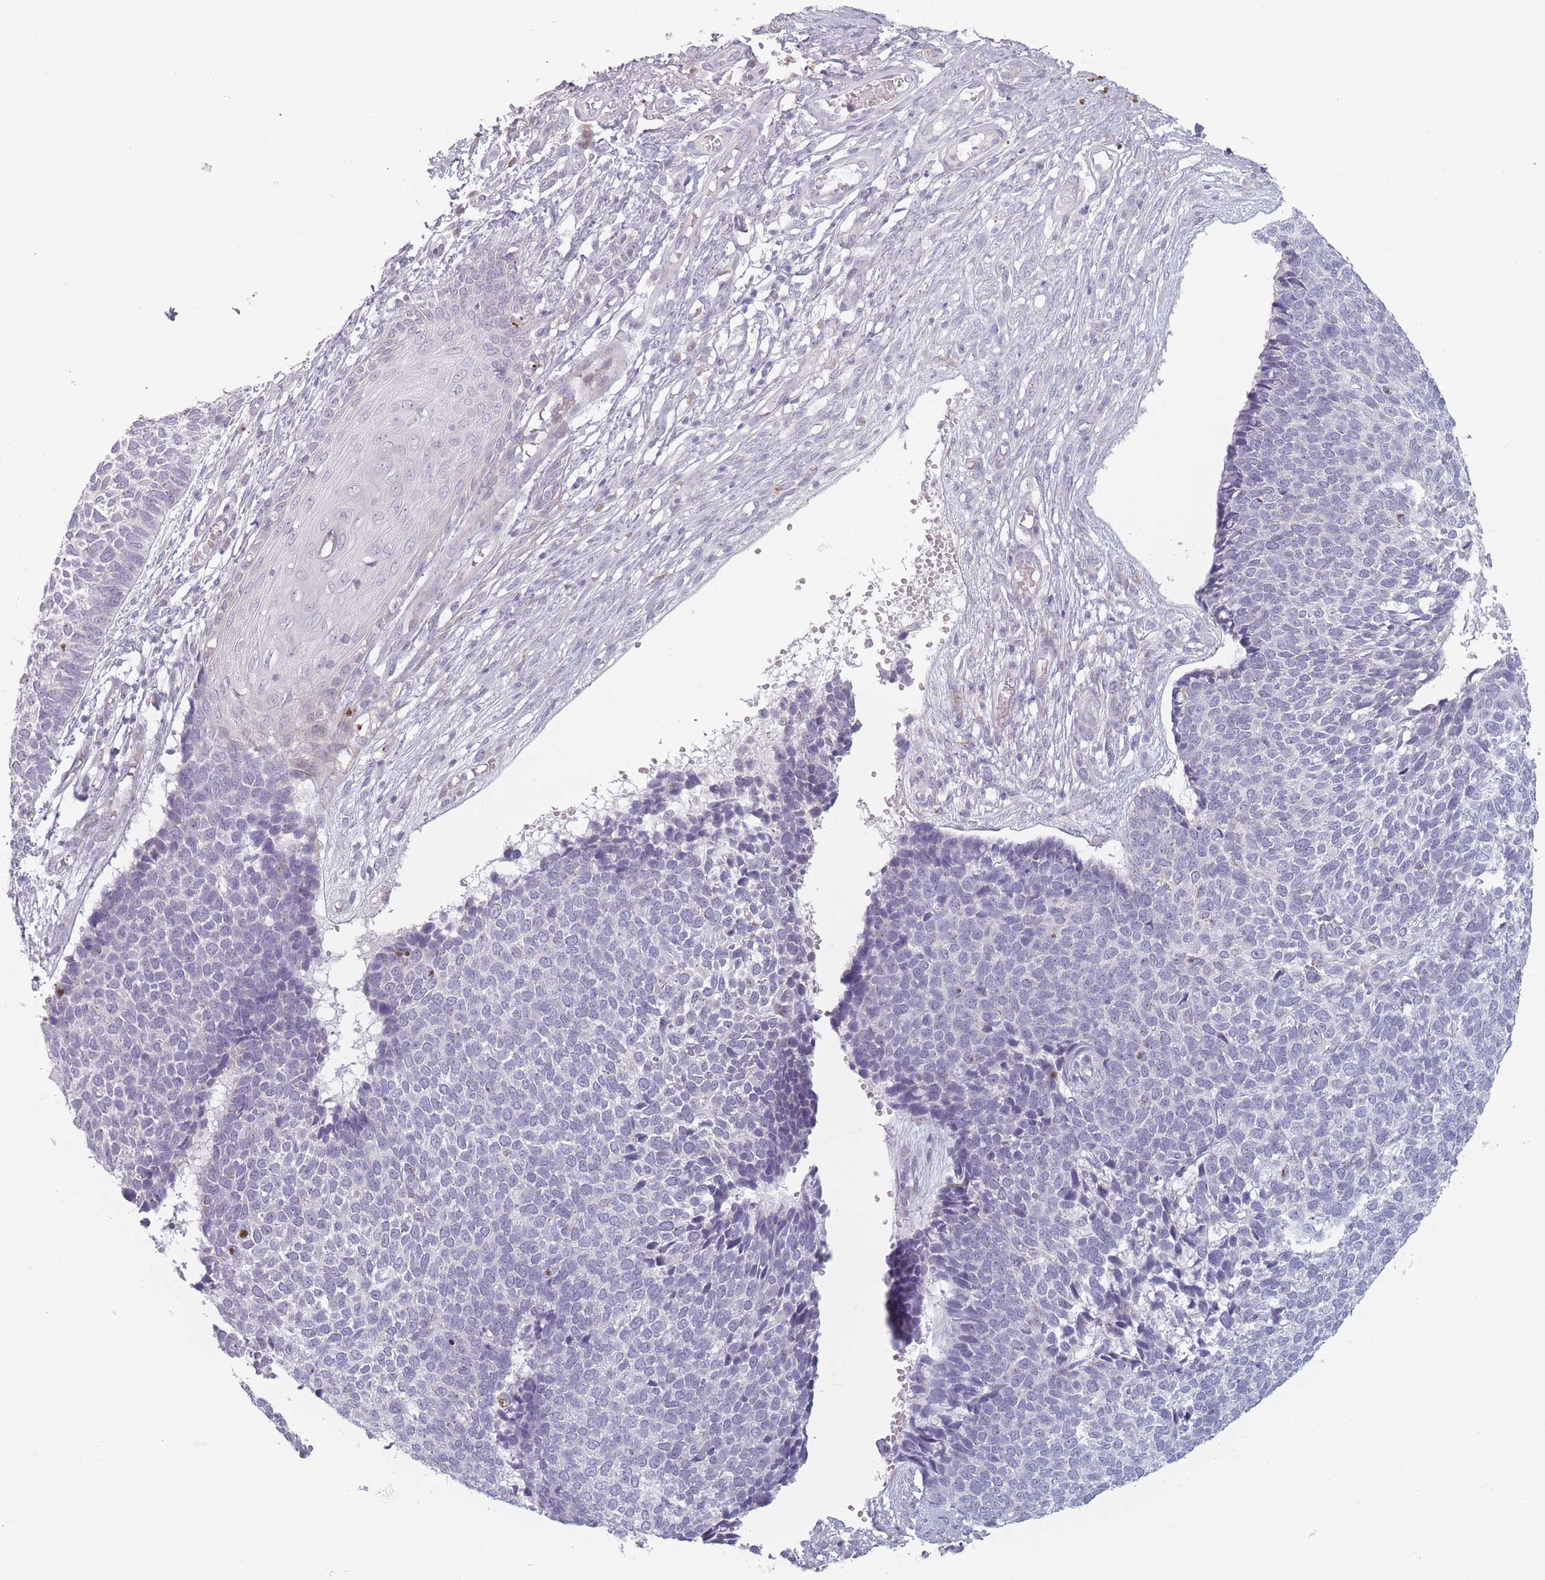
{"staining": {"intensity": "negative", "quantity": "none", "location": "none"}, "tissue": "skin cancer", "cell_type": "Tumor cells", "image_type": "cancer", "snomed": [{"axis": "morphology", "description": "Basal cell carcinoma"}, {"axis": "topography", "description": "Skin"}], "caption": "Immunohistochemical staining of basal cell carcinoma (skin) reveals no significant positivity in tumor cells.", "gene": "RASL10B", "patient": {"sex": "female", "age": 84}}